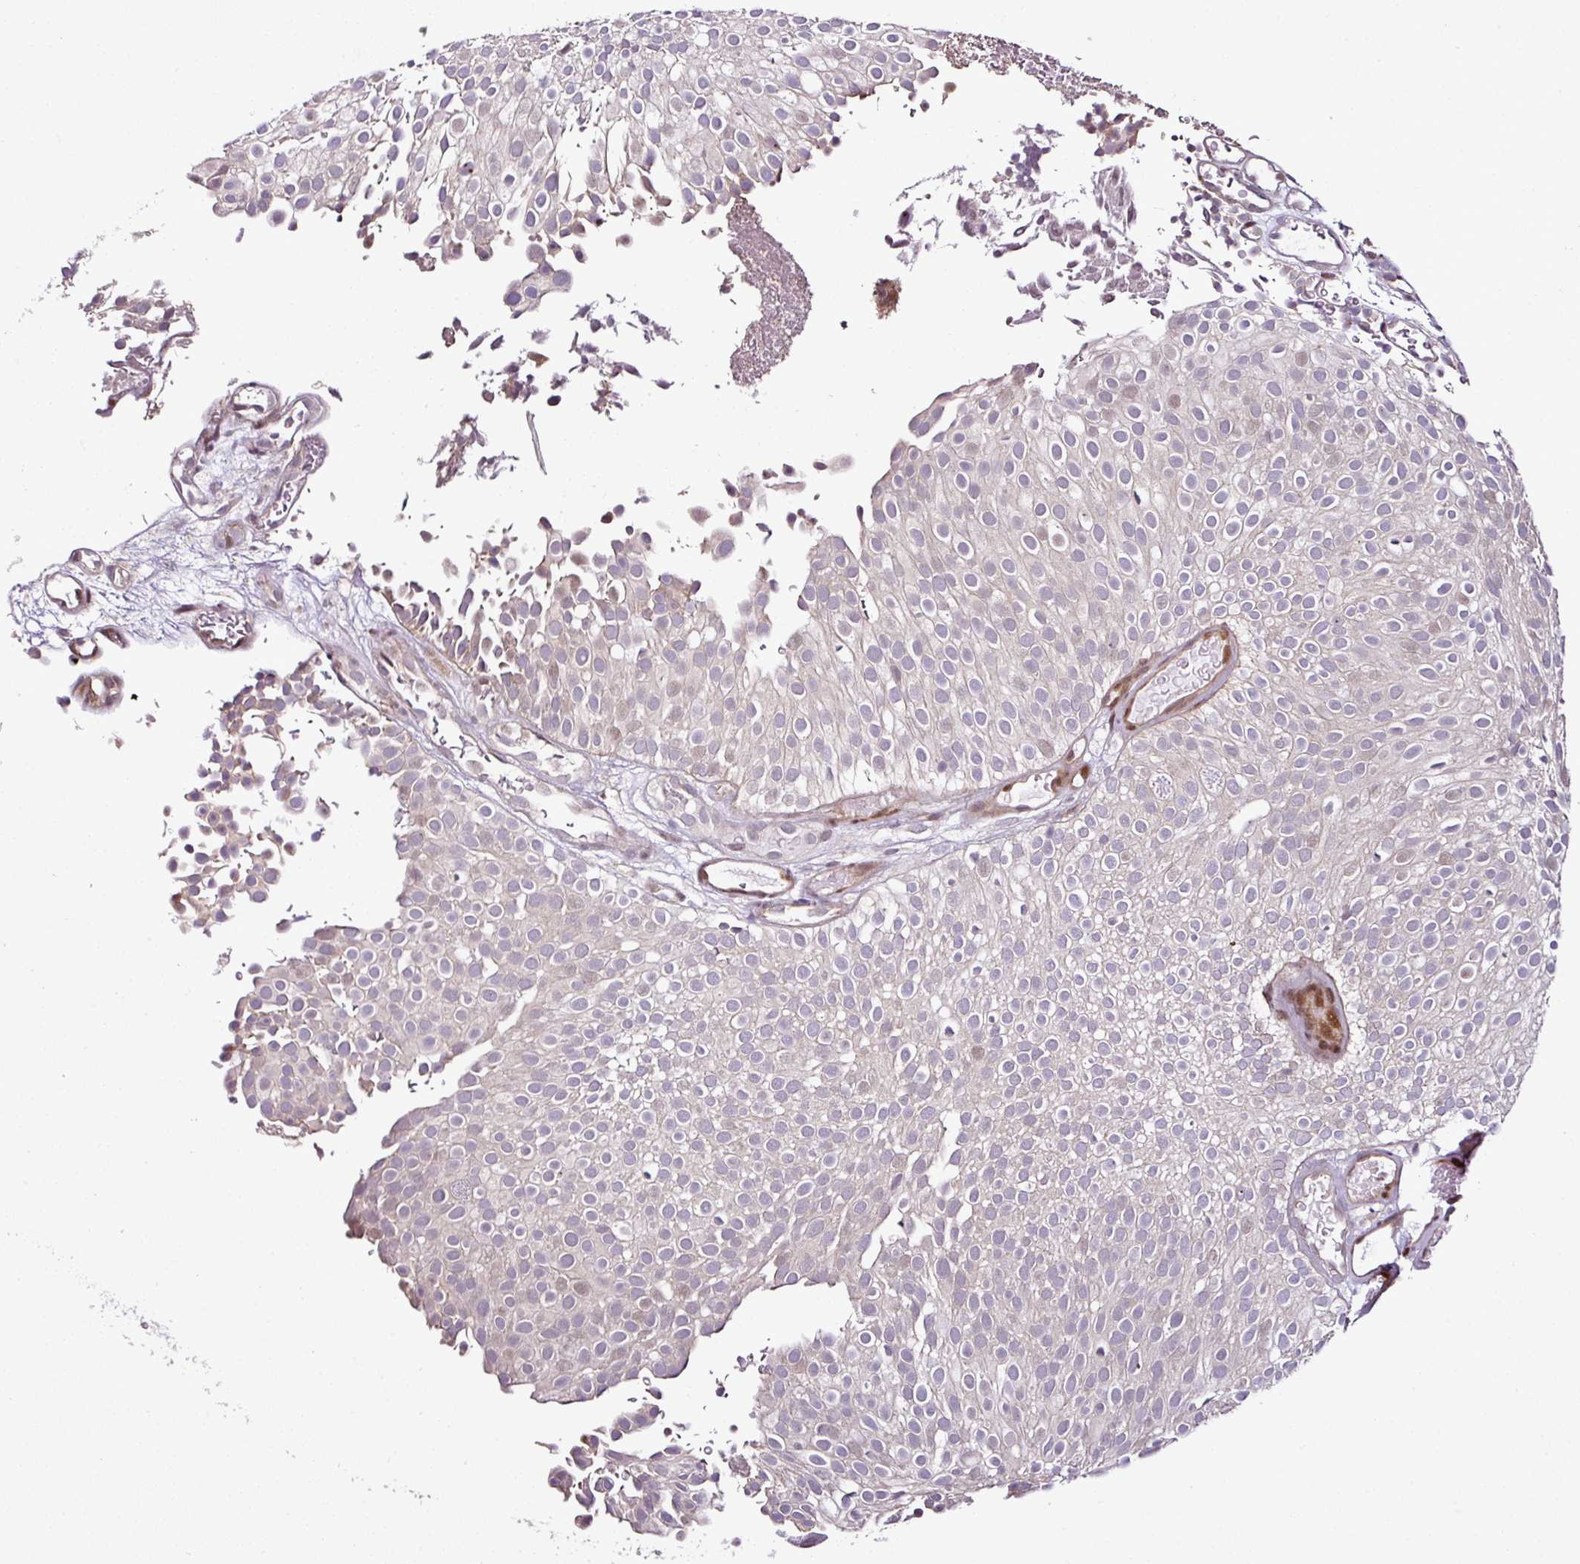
{"staining": {"intensity": "negative", "quantity": "none", "location": "none"}, "tissue": "urothelial cancer", "cell_type": "Tumor cells", "image_type": "cancer", "snomed": [{"axis": "morphology", "description": "Urothelial carcinoma, Low grade"}, {"axis": "topography", "description": "Urinary bladder"}], "caption": "Tumor cells are negative for protein expression in human low-grade urothelial carcinoma.", "gene": "COPRS", "patient": {"sex": "male", "age": 78}}